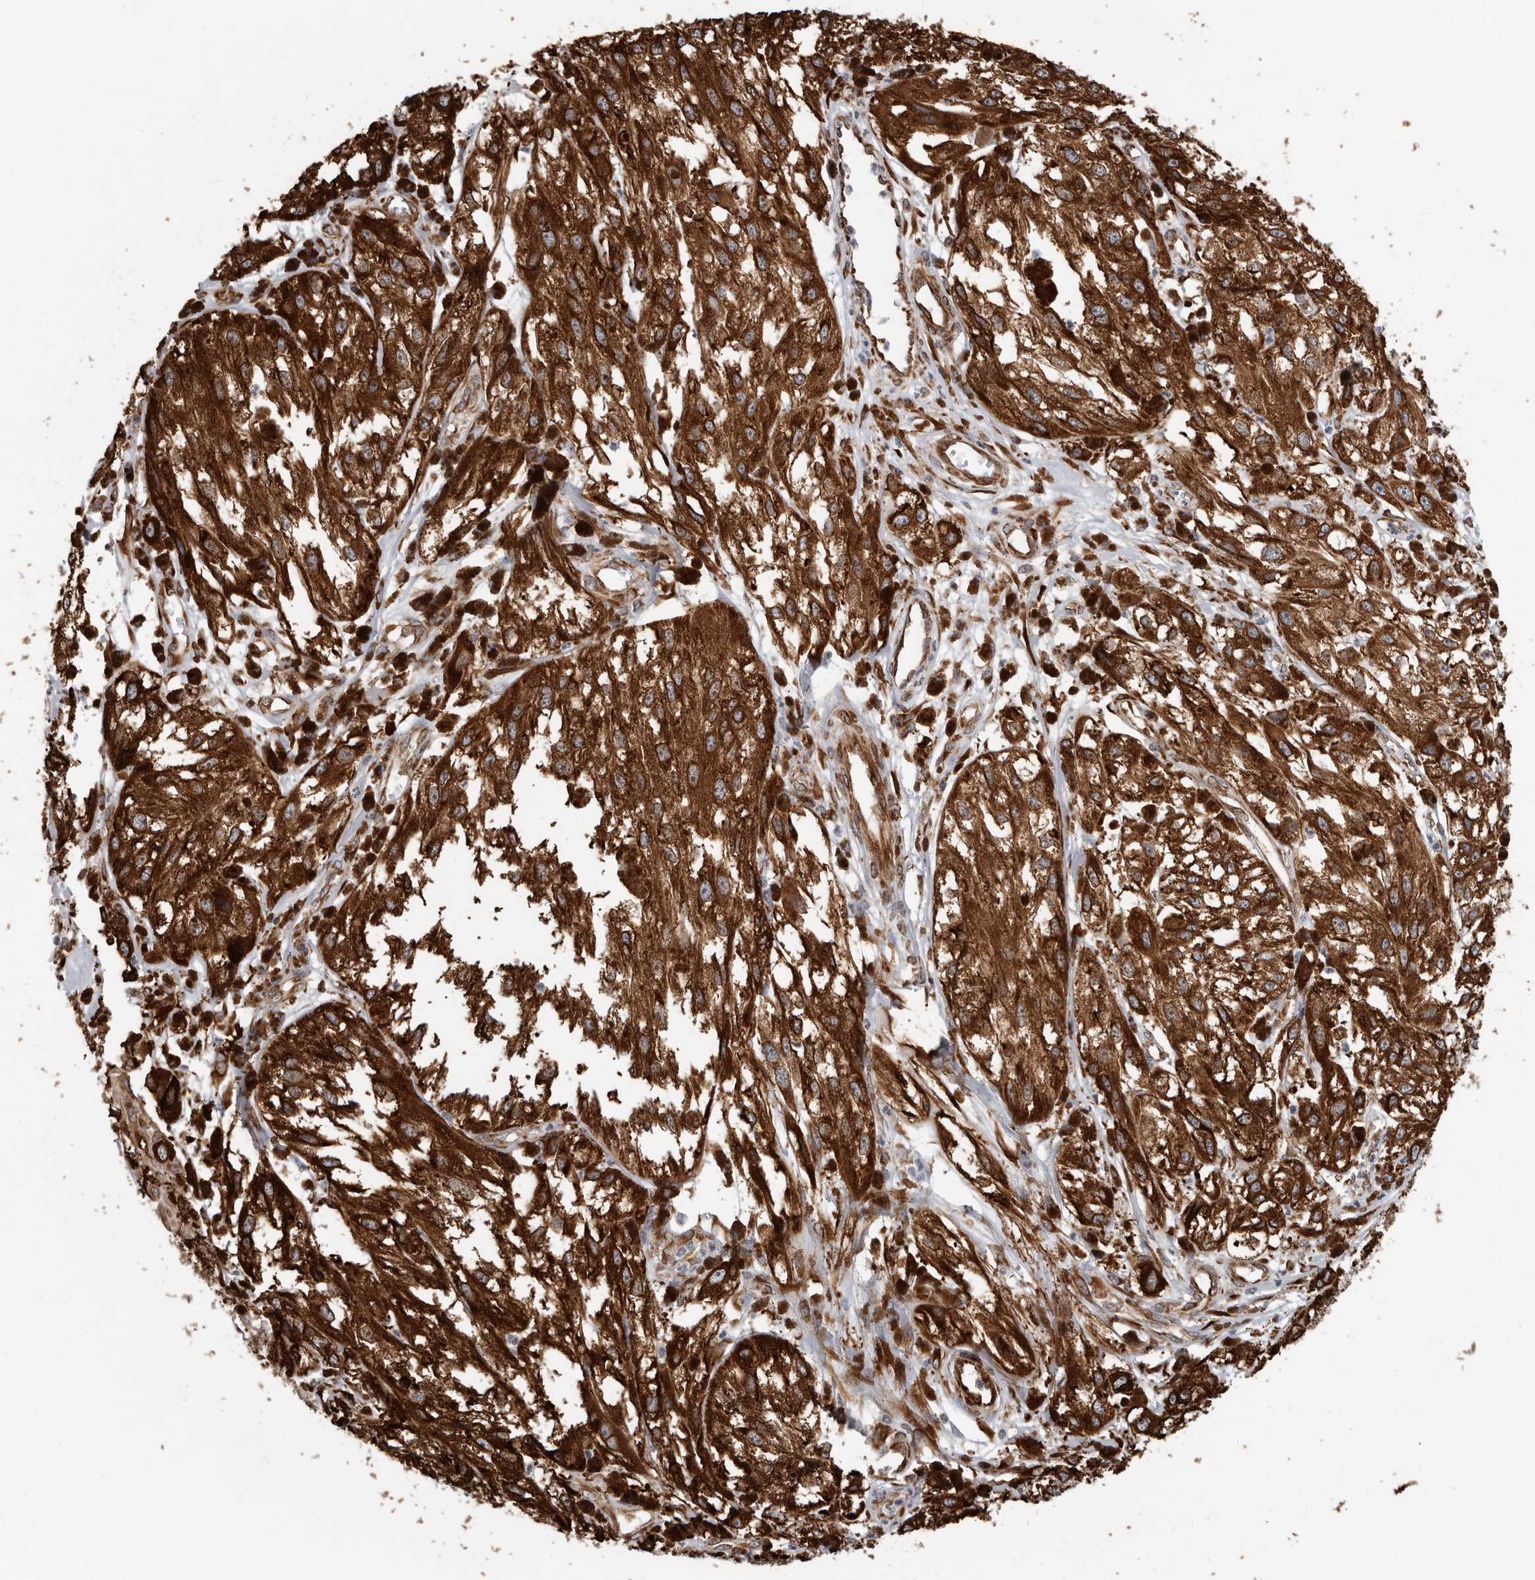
{"staining": {"intensity": "strong", "quantity": ">75%", "location": "cytoplasmic/membranous"}, "tissue": "melanoma", "cell_type": "Tumor cells", "image_type": "cancer", "snomed": [{"axis": "morphology", "description": "Malignant melanoma, NOS"}, {"axis": "topography", "description": "Skin"}], "caption": "Immunohistochemistry (DAB (3,3'-diaminobenzidine)) staining of human malignant melanoma reveals strong cytoplasmic/membranous protein staining in approximately >75% of tumor cells.", "gene": "CEP350", "patient": {"sex": "male", "age": 88}}